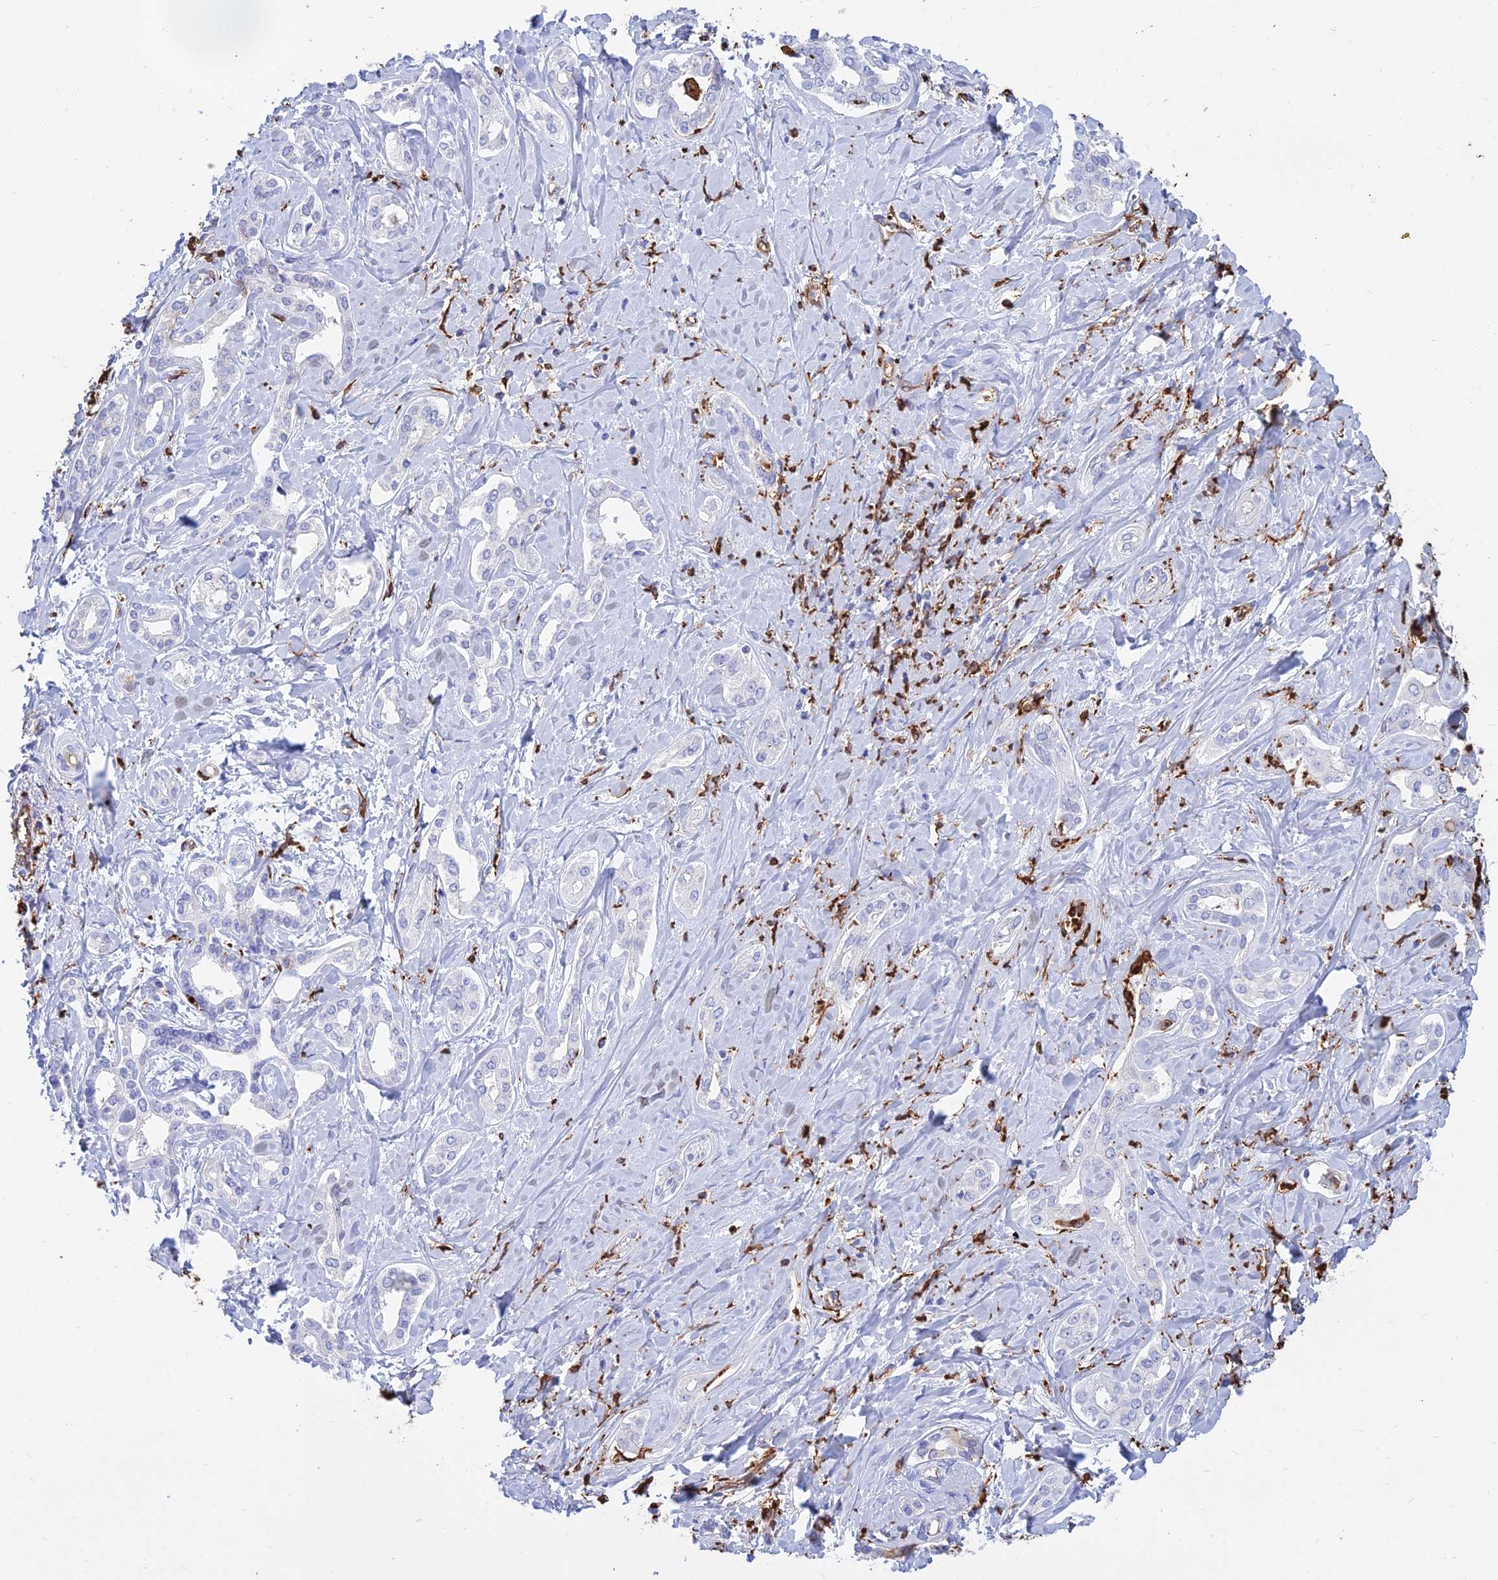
{"staining": {"intensity": "negative", "quantity": "none", "location": "none"}, "tissue": "liver cancer", "cell_type": "Tumor cells", "image_type": "cancer", "snomed": [{"axis": "morphology", "description": "Cholangiocarcinoma"}, {"axis": "topography", "description": "Liver"}], "caption": "There is no significant positivity in tumor cells of liver cancer.", "gene": "HLA-DRB1", "patient": {"sex": "female", "age": 77}}